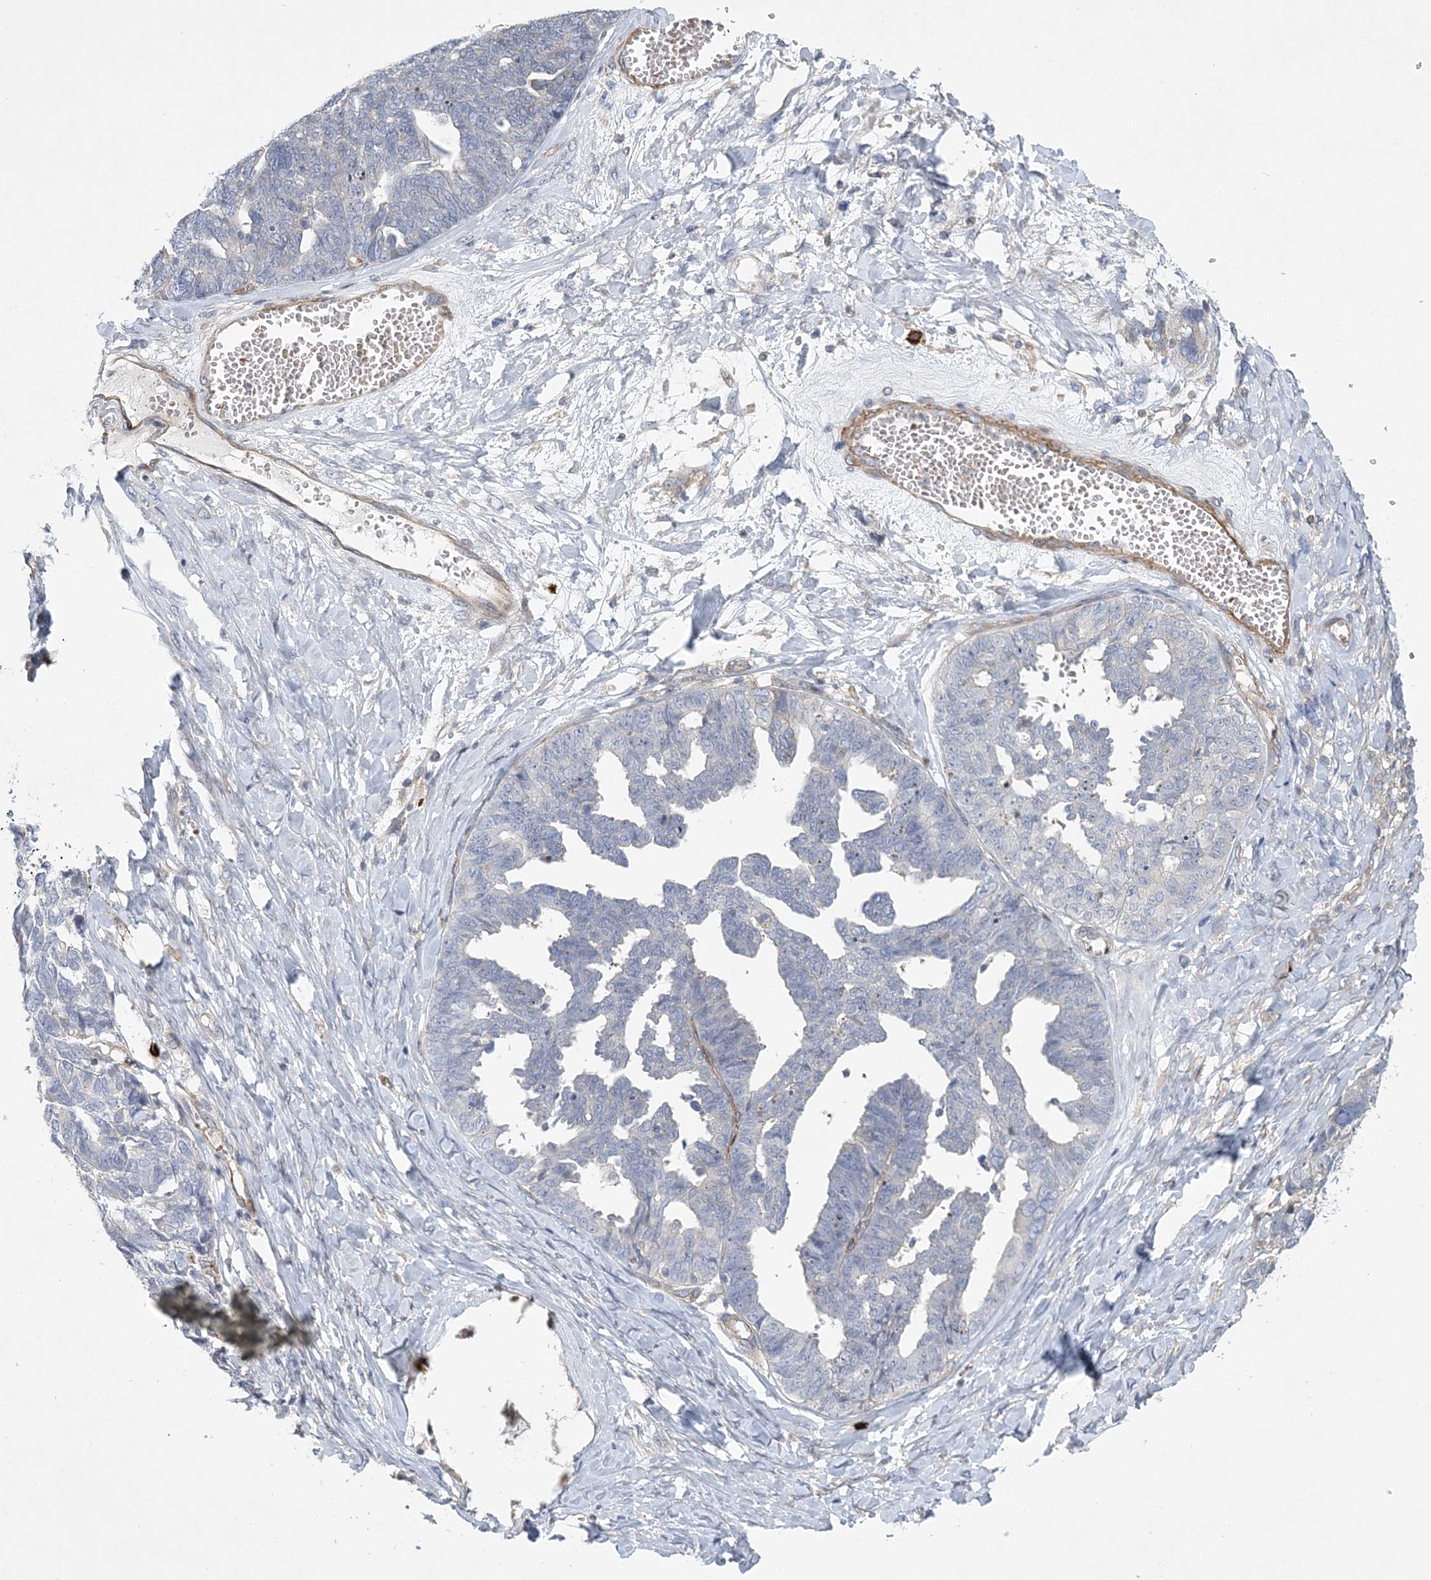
{"staining": {"intensity": "negative", "quantity": "none", "location": "none"}, "tissue": "ovarian cancer", "cell_type": "Tumor cells", "image_type": "cancer", "snomed": [{"axis": "morphology", "description": "Cystadenocarcinoma, serous, NOS"}, {"axis": "topography", "description": "Ovary"}], "caption": "Human ovarian cancer stained for a protein using immunohistochemistry demonstrates no expression in tumor cells.", "gene": "CALN1", "patient": {"sex": "female", "age": 79}}